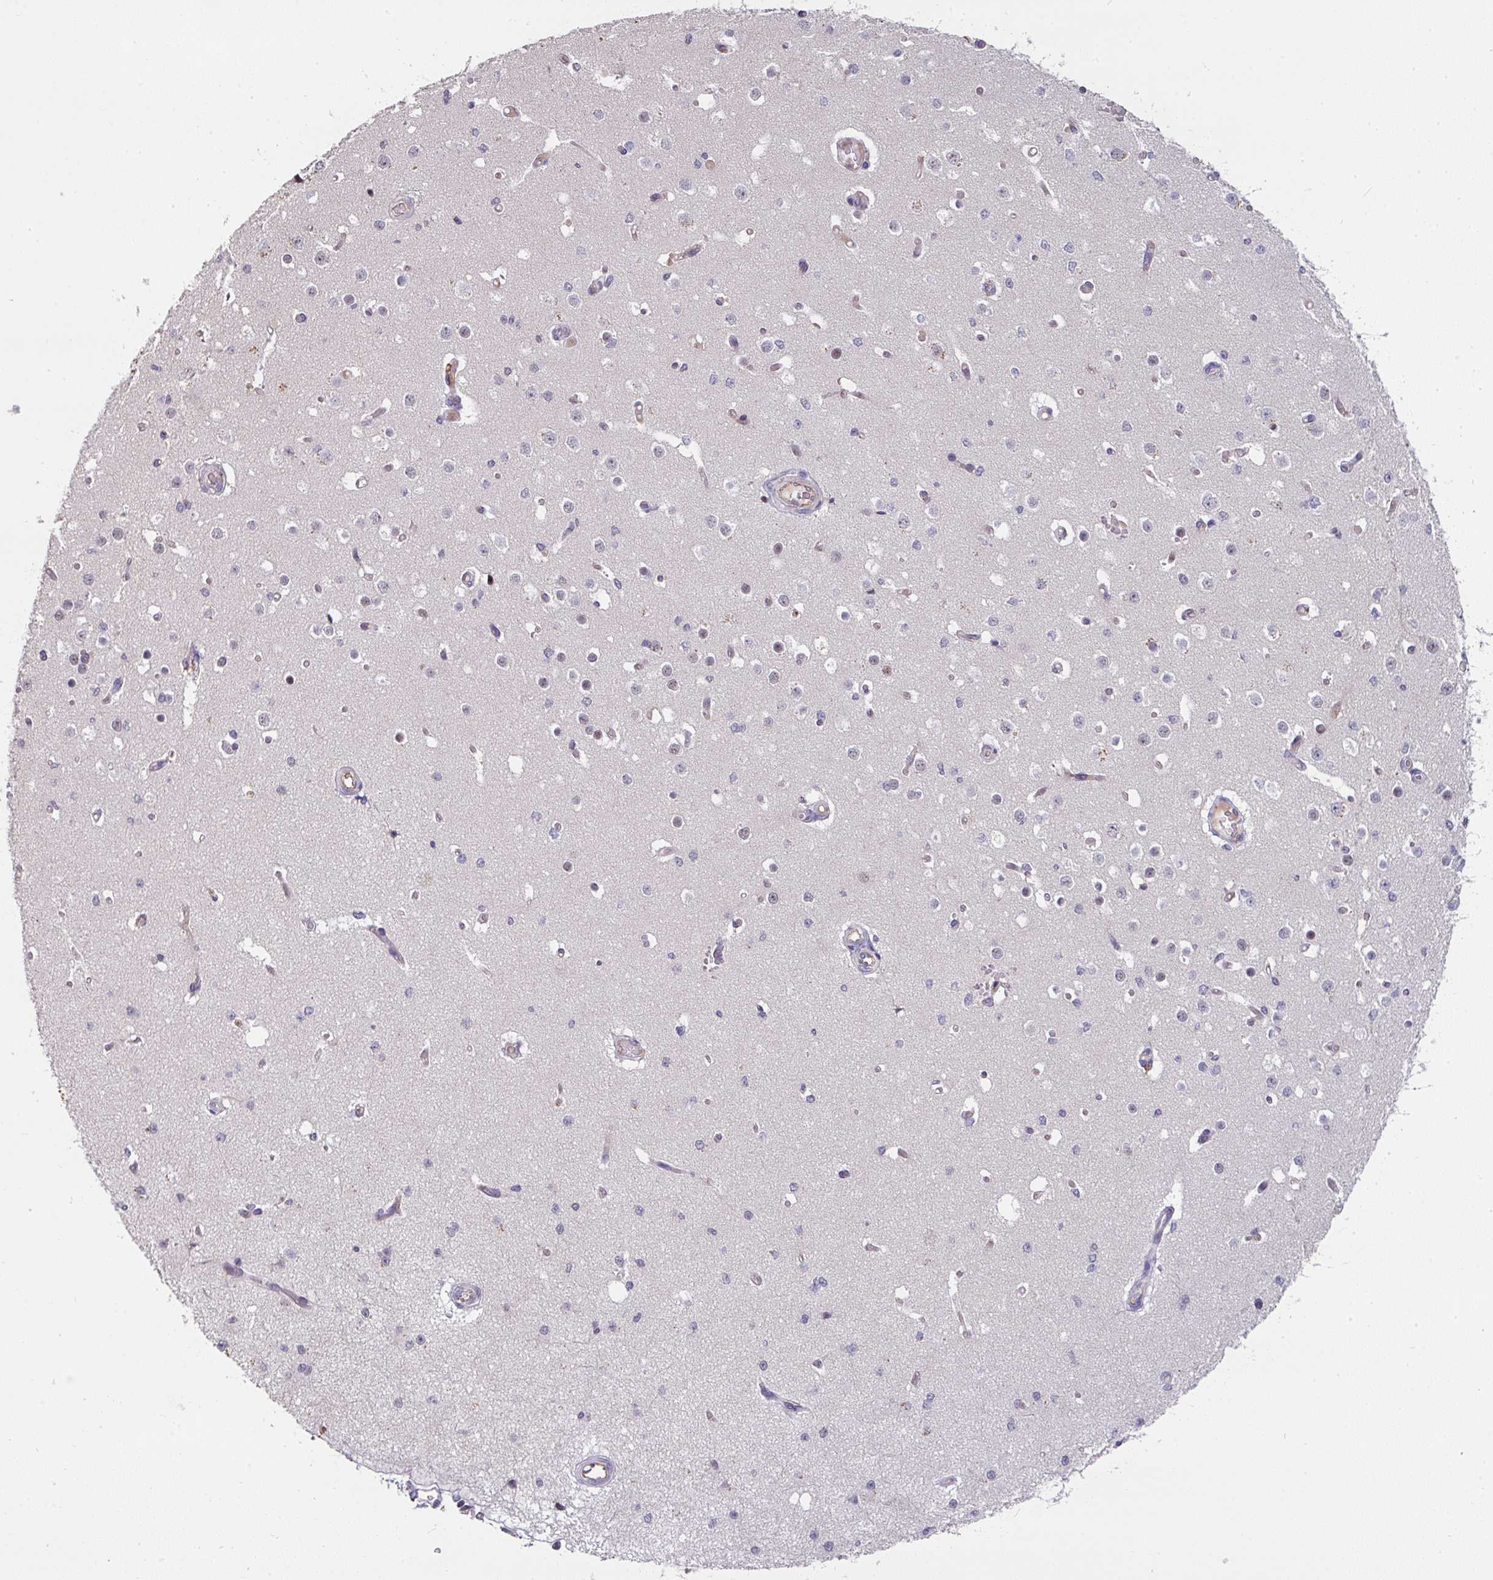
{"staining": {"intensity": "moderate", "quantity": "25%-75%", "location": "cytoplasmic/membranous"}, "tissue": "cerebral cortex", "cell_type": "Endothelial cells", "image_type": "normal", "snomed": [{"axis": "morphology", "description": "Normal tissue, NOS"}, {"axis": "morphology", "description": "Inflammation, NOS"}, {"axis": "topography", "description": "Cerebral cortex"}], "caption": "Immunohistochemistry (IHC) micrograph of unremarkable cerebral cortex: human cerebral cortex stained using IHC demonstrates medium levels of moderate protein expression localized specifically in the cytoplasmic/membranous of endothelial cells, appearing as a cytoplasmic/membranous brown color.", "gene": "SIDT2", "patient": {"sex": "male", "age": 6}}